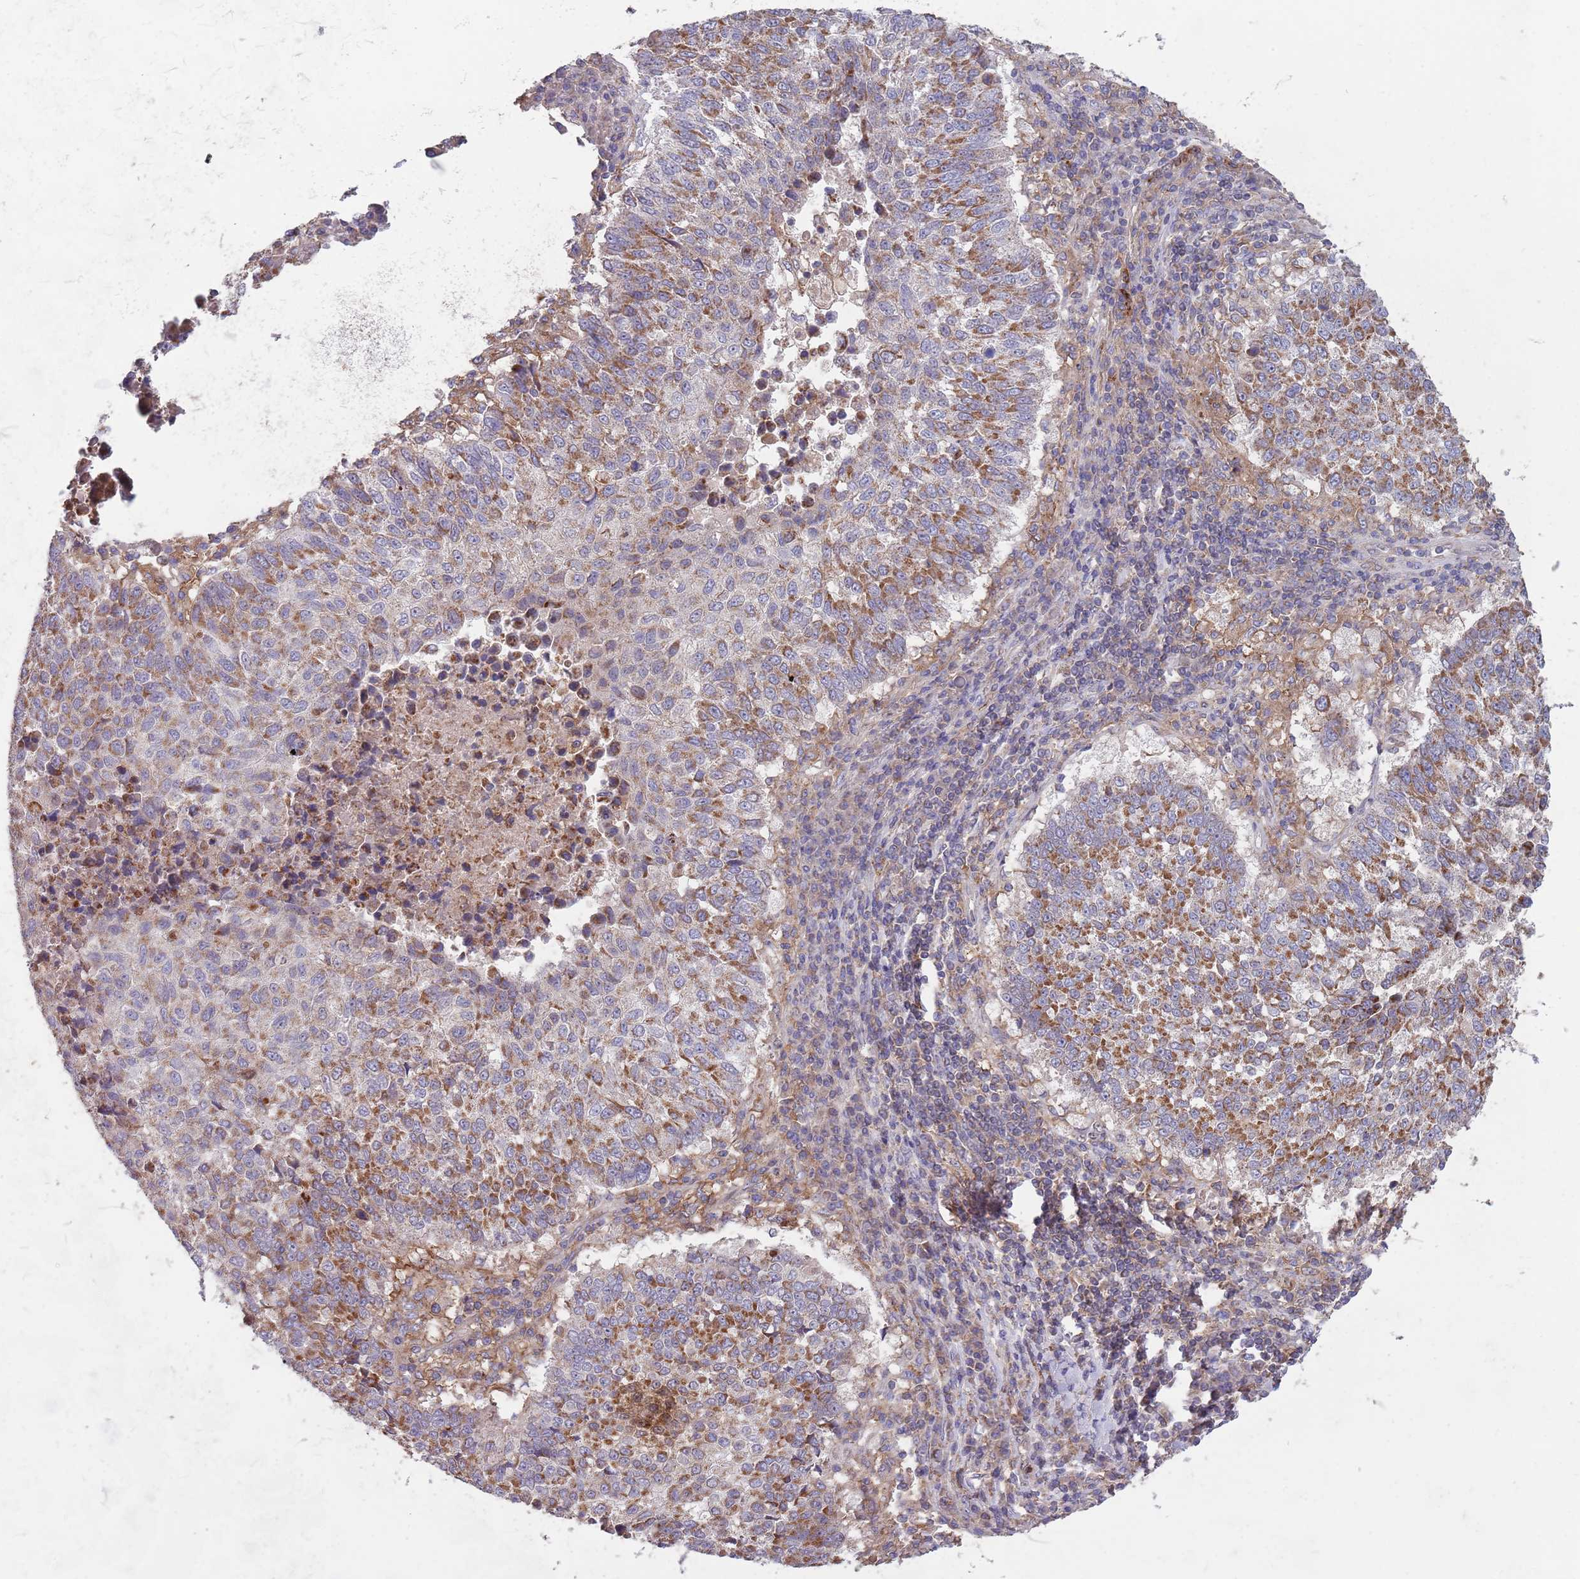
{"staining": {"intensity": "moderate", "quantity": ">75%", "location": "cytoplasmic/membranous"}, "tissue": "lung cancer", "cell_type": "Tumor cells", "image_type": "cancer", "snomed": [{"axis": "morphology", "description": "Squamous cell carcinoma, NOS"}, {"axis": "topography", "description": "Lung"}], "caption": "Squamous cell carcinoma (lung) was stained to show a protein in brown. There is medium levels of moderate cytoplasmic/membranous staining in approximately >75% of tumor cells. (DAB = brown stain, brightfield microscopy at high magnification).", "gene": "DDT", "patient": {"sex": "male", "age": 73}}